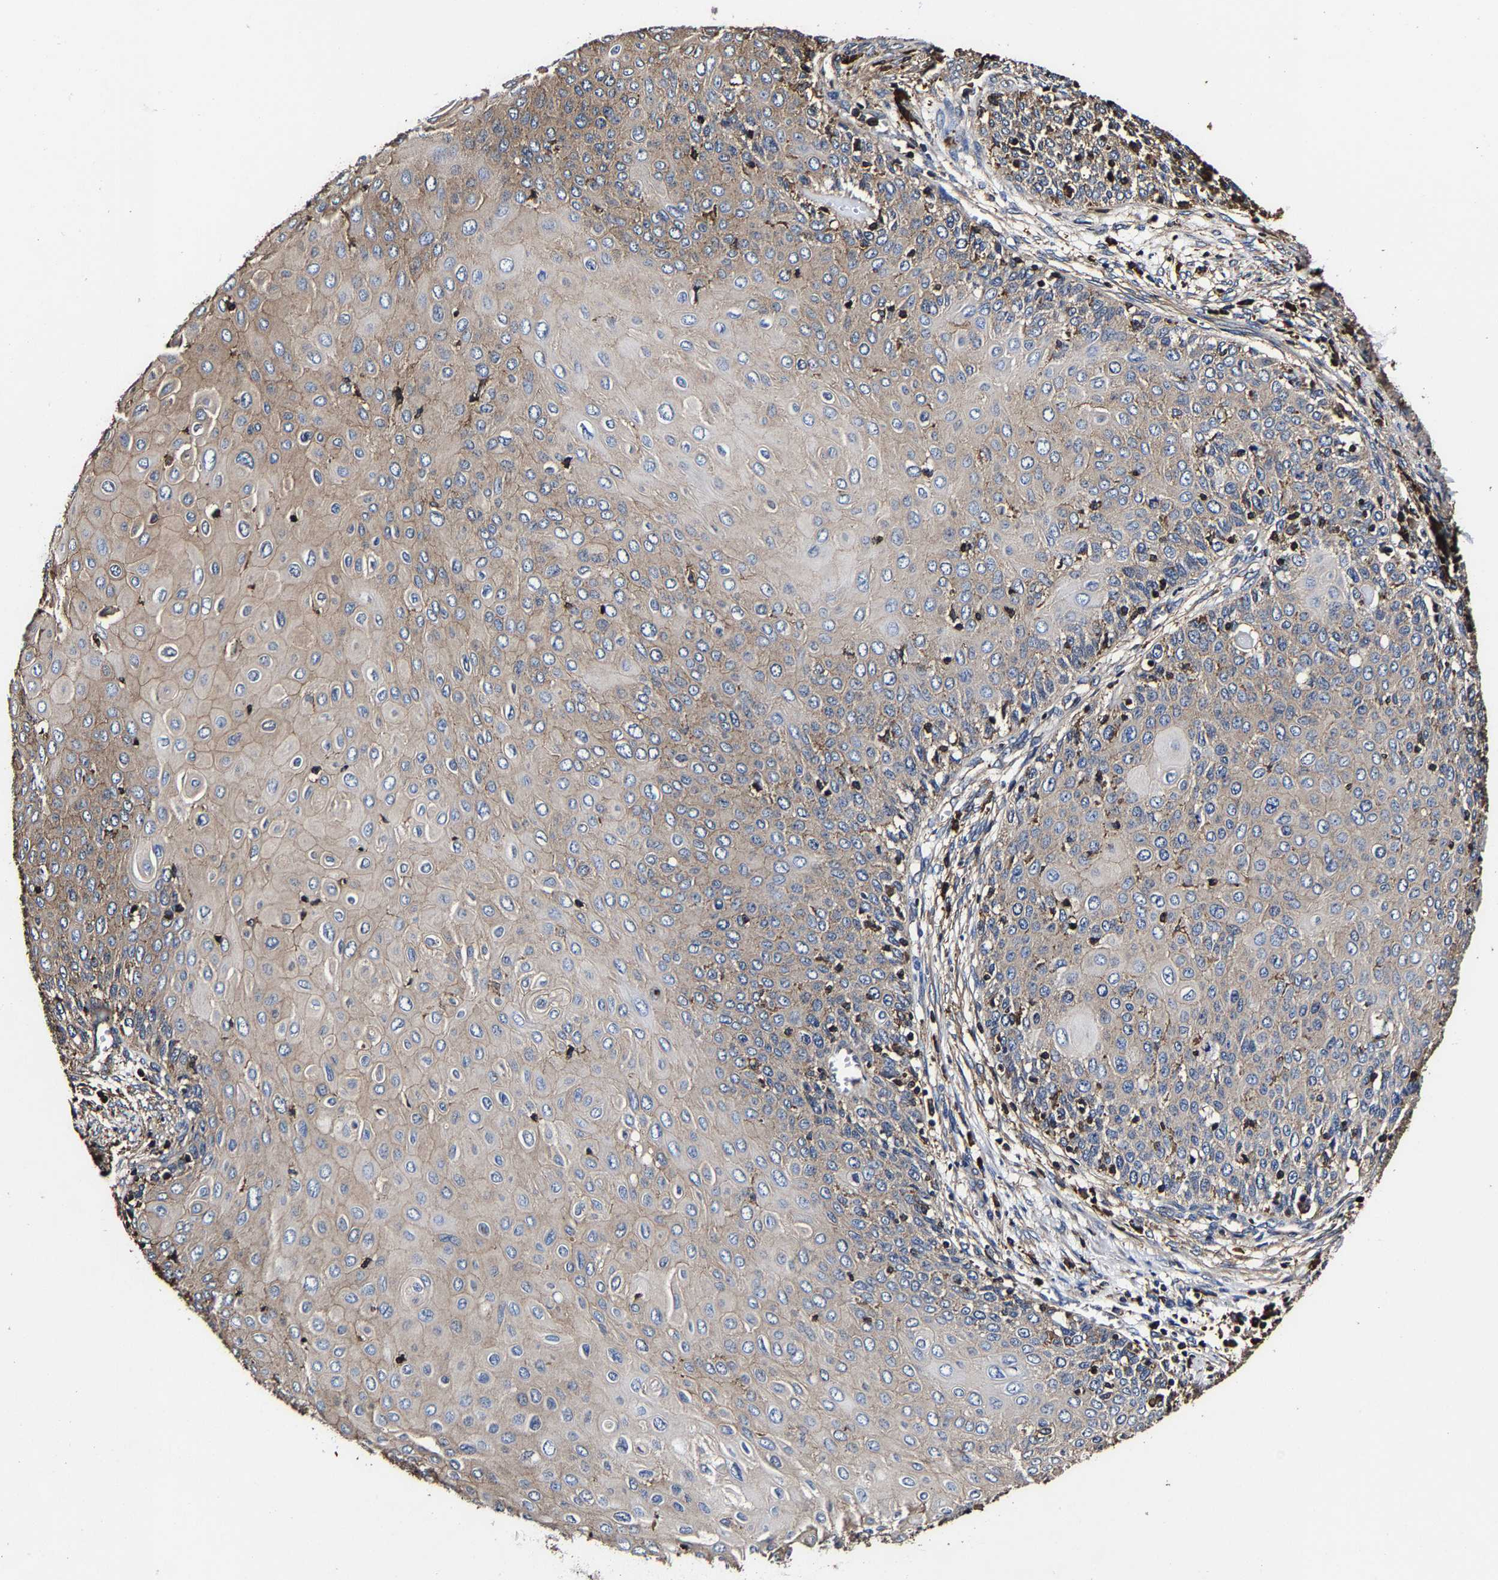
{"staining": {"intensity": "weak", "quantity": "25%-75%", "location": "cytoplasmic/membranous"}, "tissue": "cervical cancer", "cell_type": "Tumor cells", "image_type": "cancer", "snomed": [{"axis": "morphology", "description": "Squamous cell carcinoma, NOS"}, {"axis": "topography", "description": "Cervix"}], "caption": "IHC (DAB (3,3'-diaminobenzidine)) staining of human cervical cancer displays weak cytoplasmic/membranous protein staining in about 25%-75% of tumor cells. Nuclei are stained in blue.", "gene": "SSH3", "patient": {"sex": "female", "age": 39}}